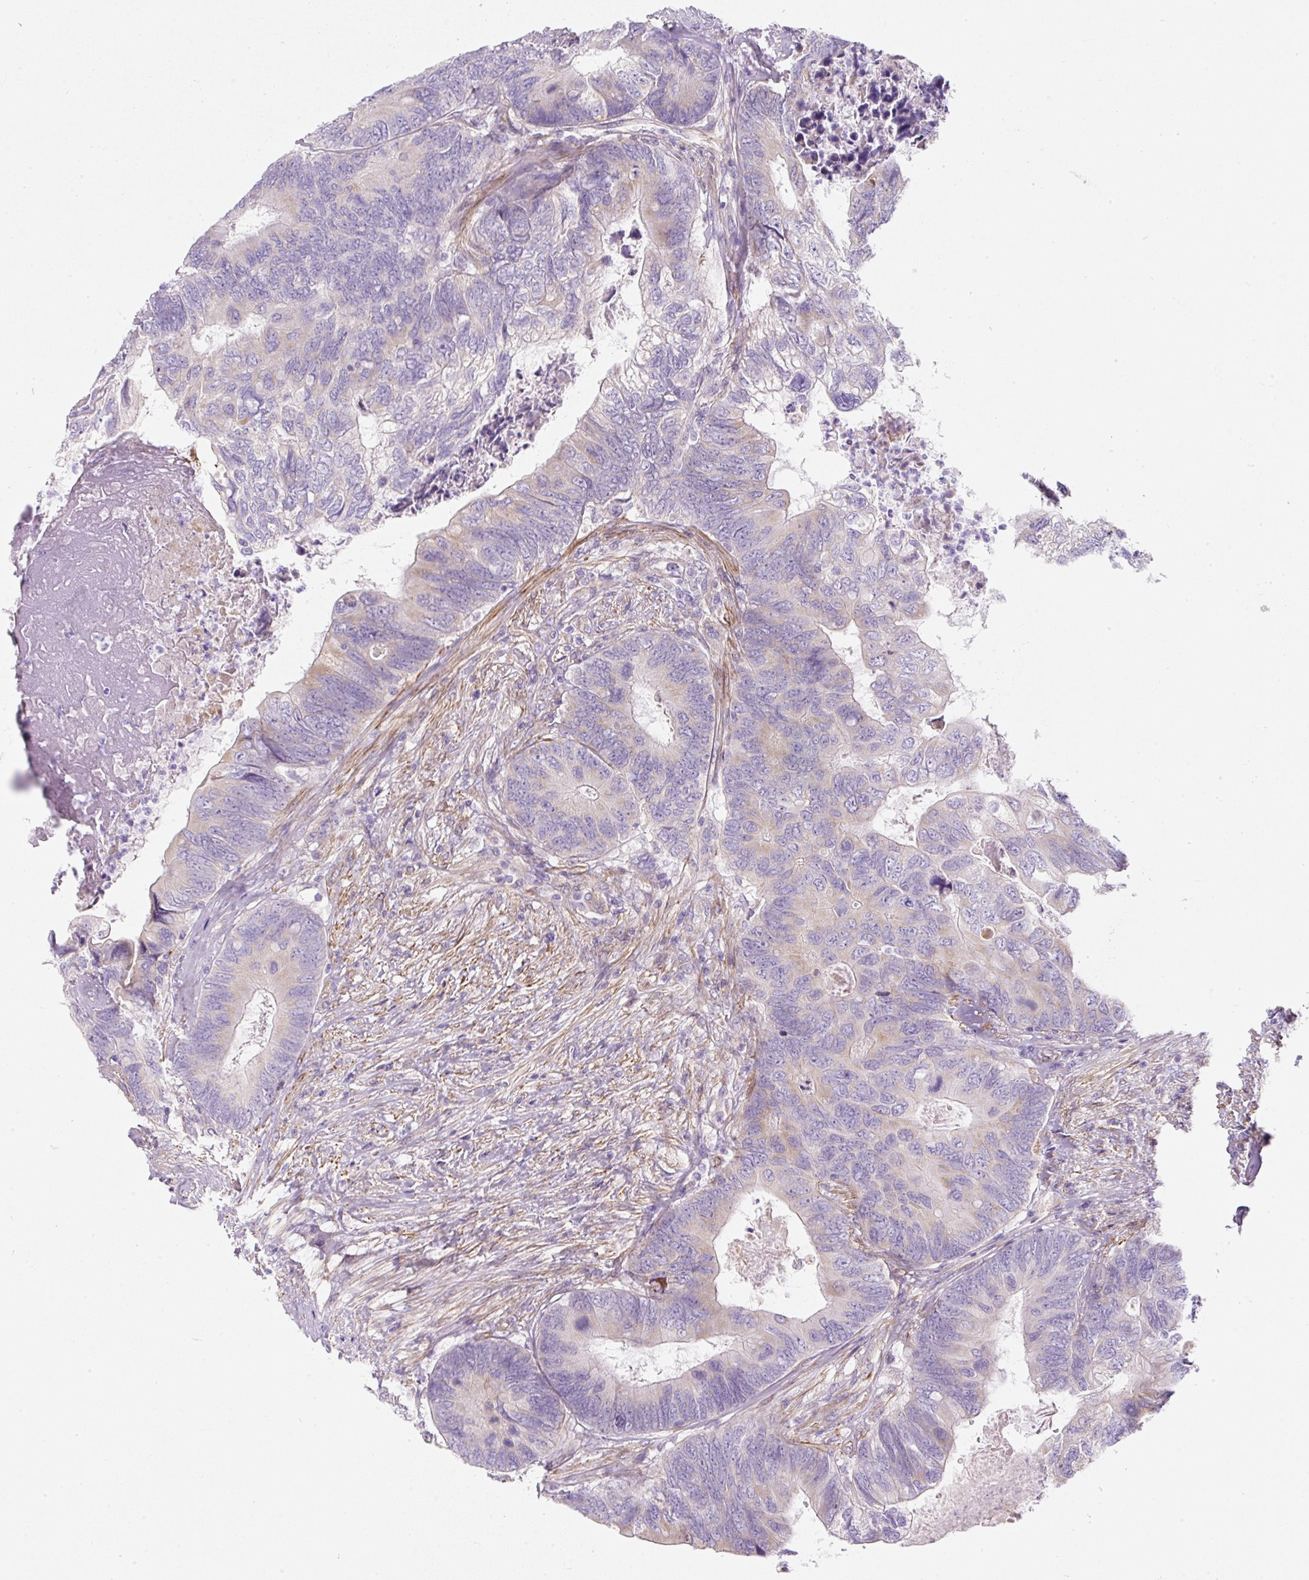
{"staining": {"intensity": "negative", "quantity": "none", "location": "none"}, "tissue": "colorectal cancer", "cell_type": "Tumor cells", "image_type": "cancer", "snomed": [{"axis": "morphology", "description": "Adenocarcinoma, NOS"}, {"axis": "topography", "description": "Colon"}], "caption": "IHC photomicrograph of human colorectal cancer (adenocarcinoma) stained for a protein (brown), which exhibits no staining in tumor cells. (Brightfield microscopy of DAB IHC at high magnification).", "gene": "ERAP2", "patient": {"sex": "female", "age": 67}}